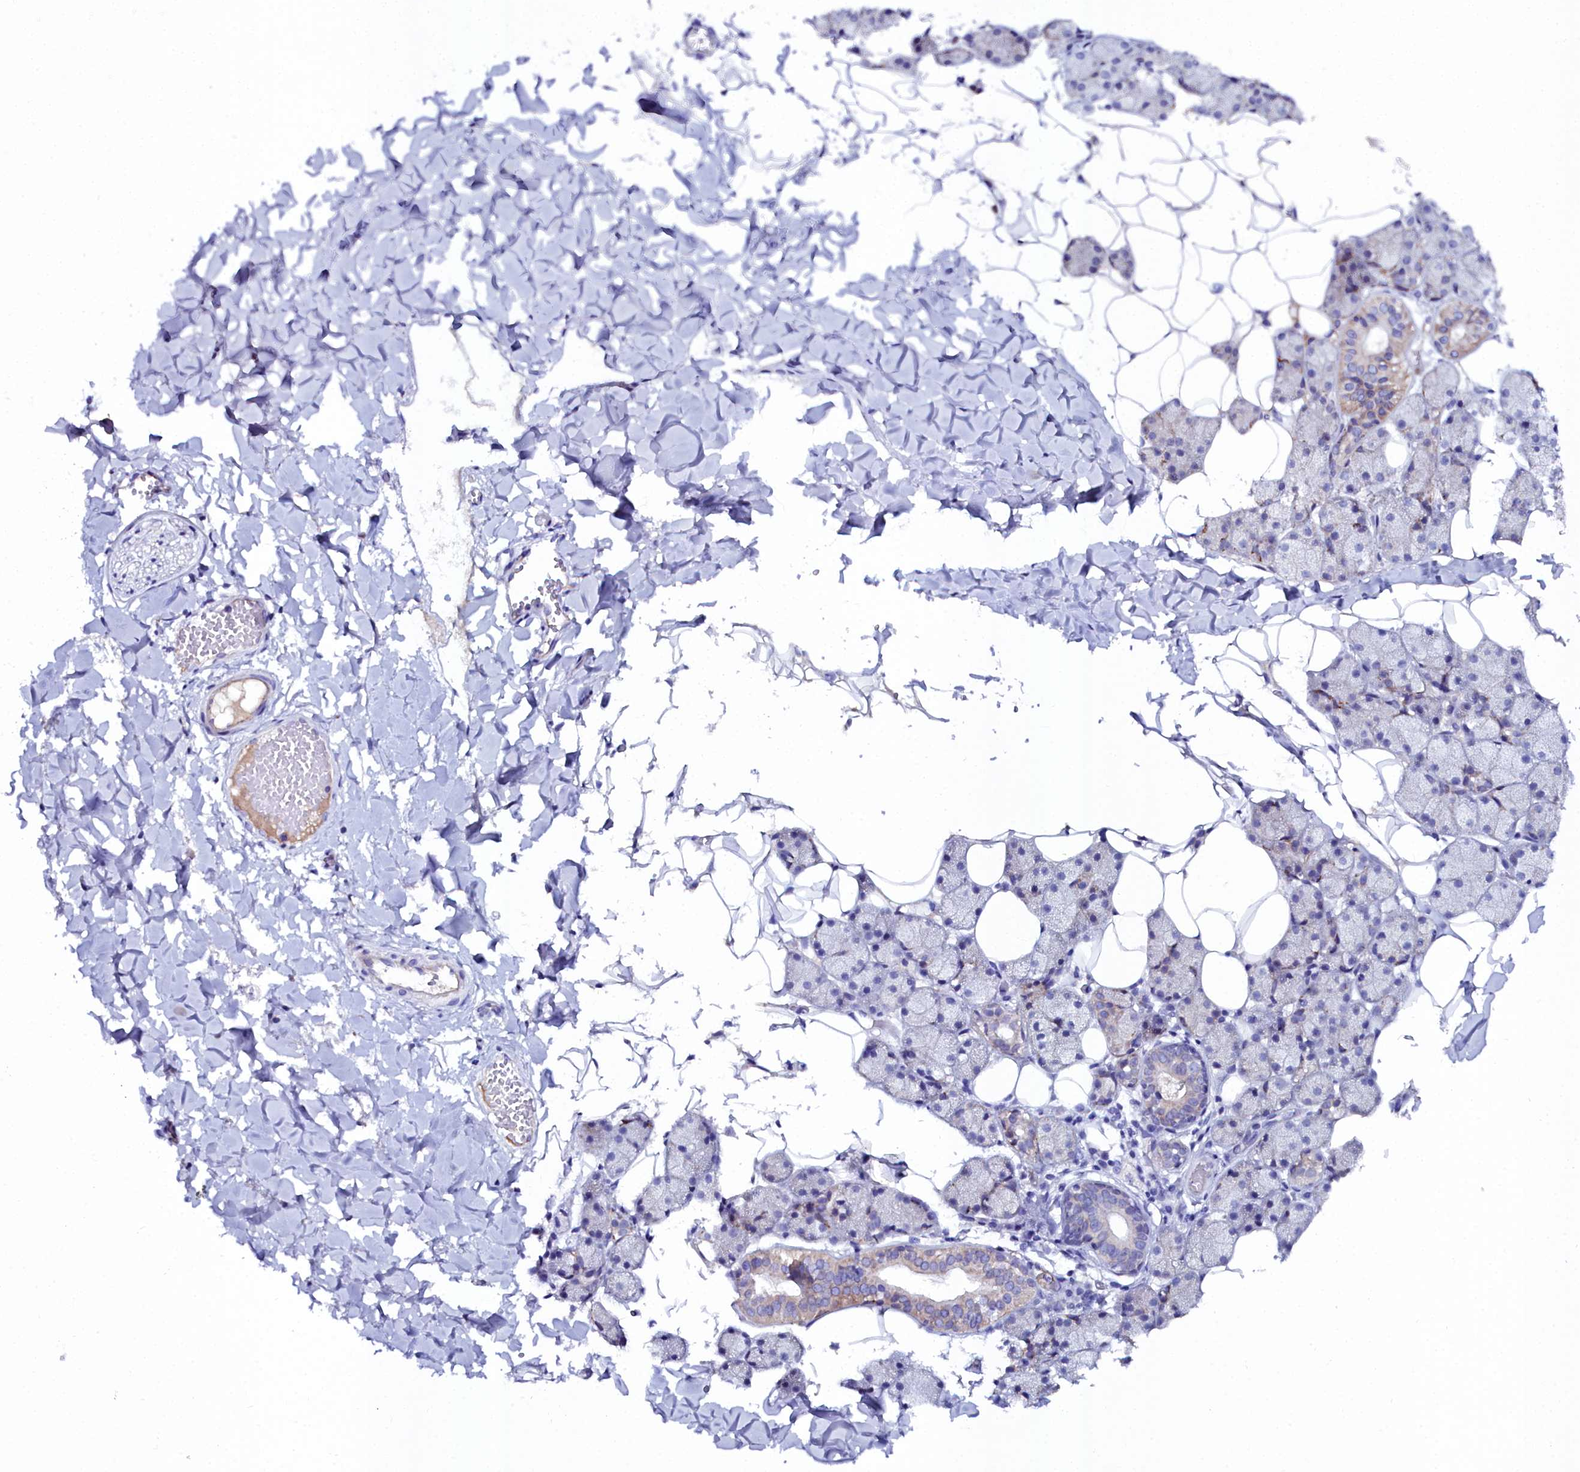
{"staining": {"intensity": "negative", "quantity": "none", "location": "none"}, "tissue": "salivary gland", "cell_type": "Glandular cells", "image_type": "normal", "snomed": [{"axis": "morphology", "description": "Normal tissue, NOS"}, {"axis": "topography", "description": "Salivary gland"}], "caption": "This is an immunohistochemistry (IHC) micrograph of unremarkable human salivary gland. There is no positivity in glandular cells.", "gene": "SLC49A3", "patient": {"sex": "female", "age": 33}}